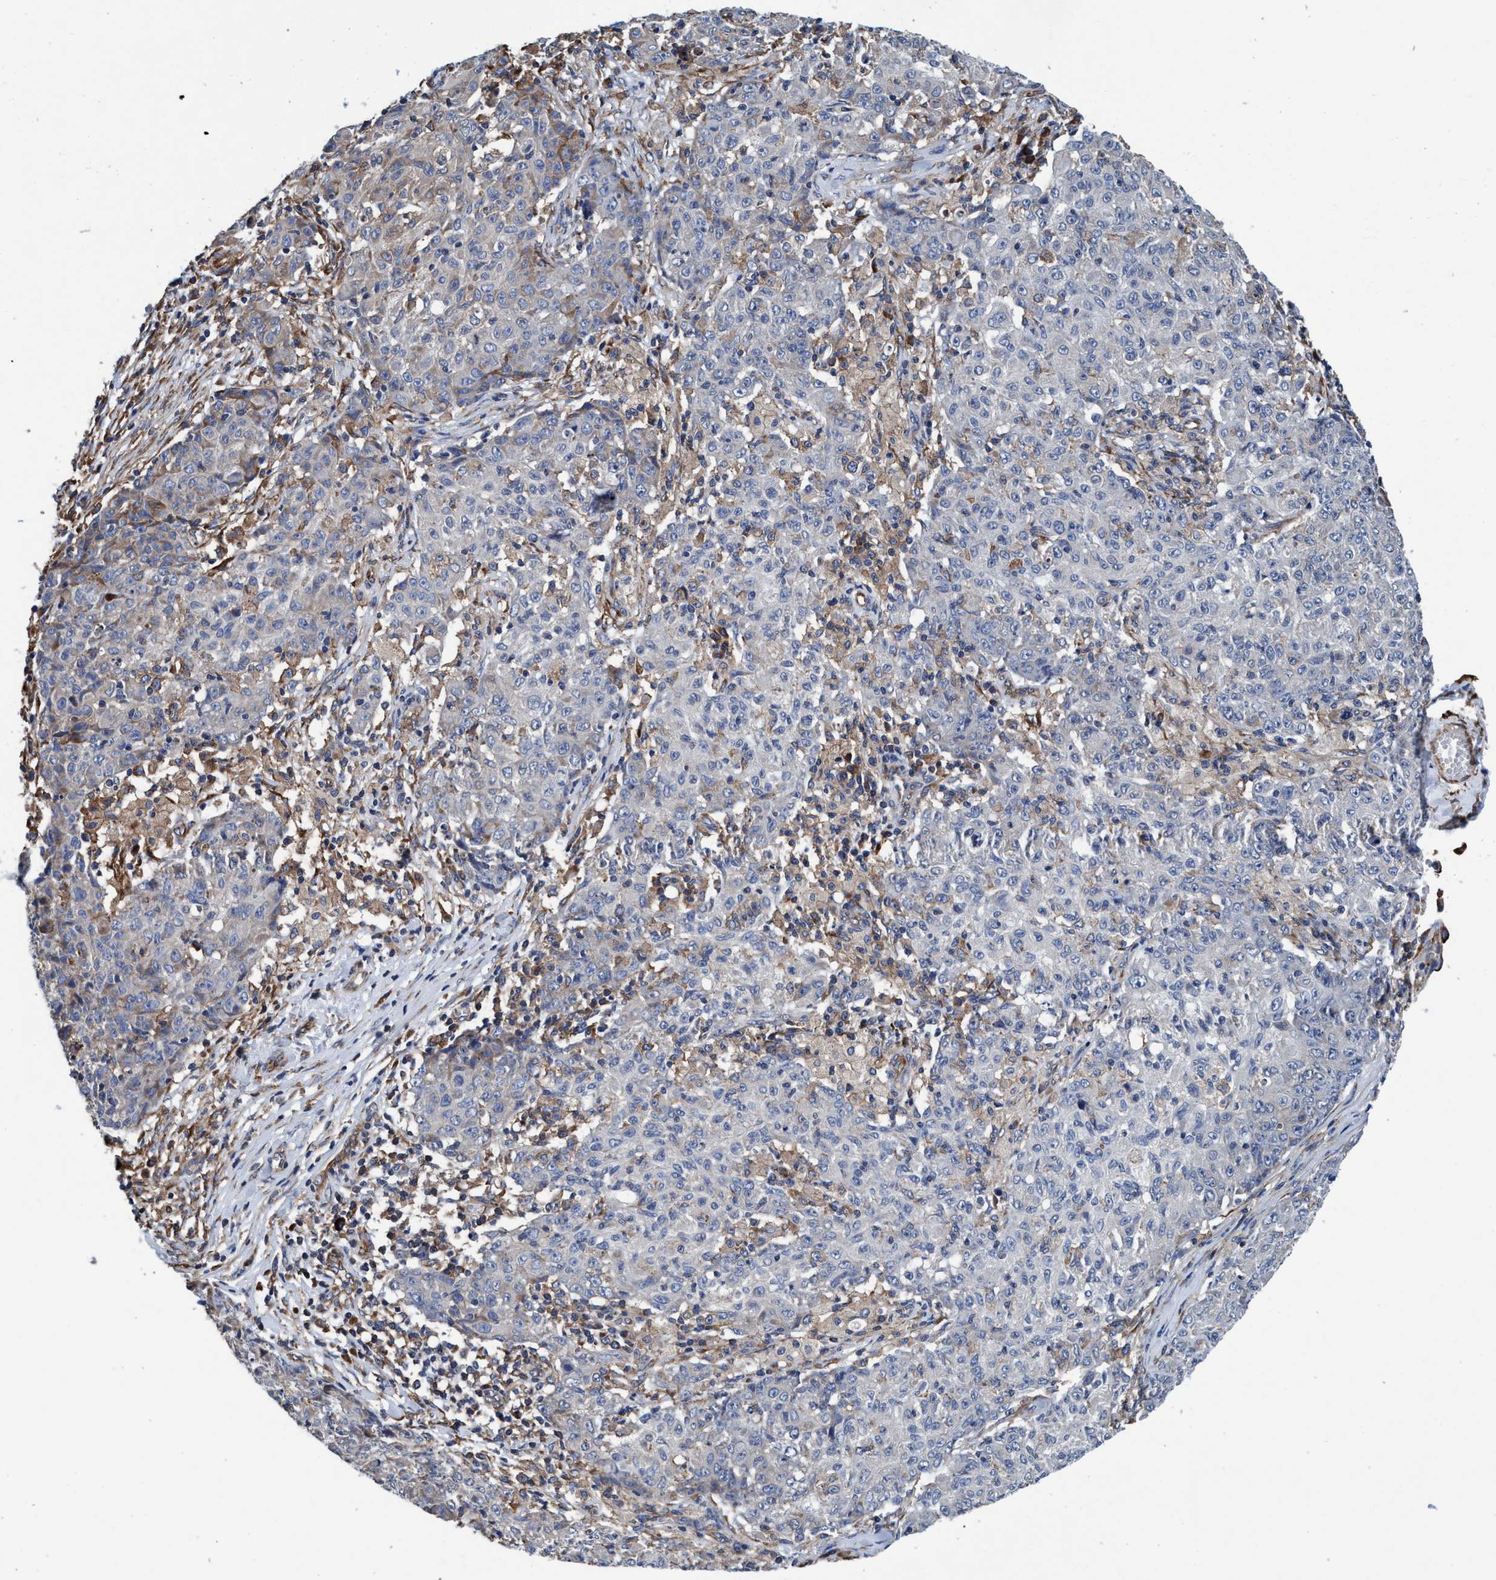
{"staining": {"intensity": "negative", "quantity": "none", "location": "none"}, "tissue": "ovarian cancer", "cell_type": "Tumor cells", "image_type": "cancer", "snomed": [{"axis": "morphology", "description": "Carcinoma, endometroid"}, {"axis": "topography", "description": "Ovary"}], "caption": "Immunohistochemical staining of ovarian endometroid carcinoma shows no significant staining in tumor cells.", "gene": "ENDOG", "patient": {"sex": "female", "age": 42}}